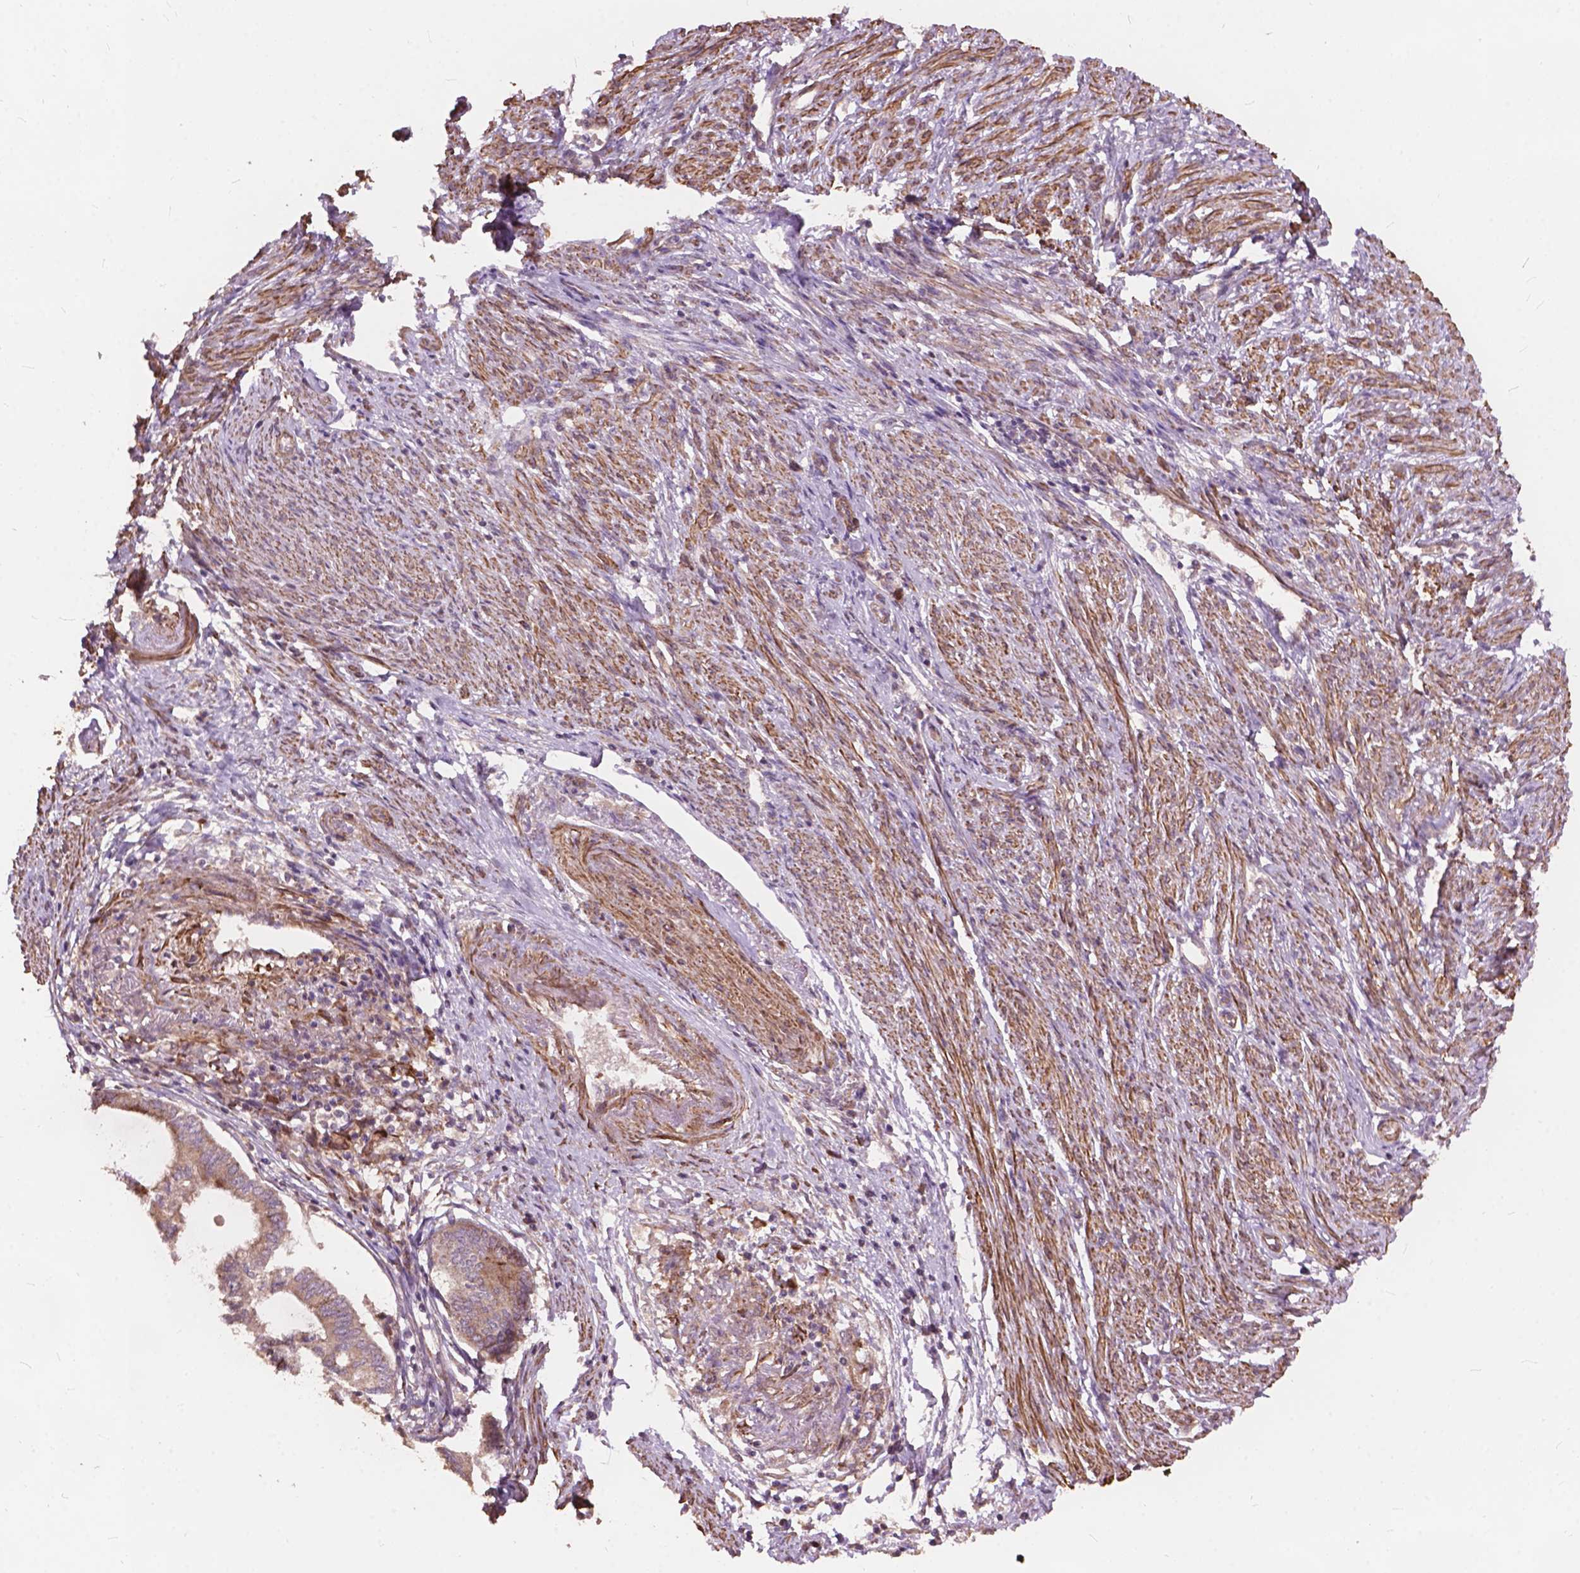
{"staining": {"intensity": "weak", "quantity": ">75%", "location": "cytoplasmic/membranous"}, "tissue": "endometrial cancer", "cell_type": "Tumor cells", "image_type": "cancer", "snomed": [{"axis": "morphology", "description": "Adenocarcinoma, NOS"}, {"axis": "topography", "description": "Endometrium"}], "caption": "A high-resolution image shows IHC staining of endometrial cancer, which demonstrates weak cytoplasmic/membranous staining in approximately >75% of tumor cells.", "gene": "FNIP1", "patient": {"sex": "female", "age": 86}}